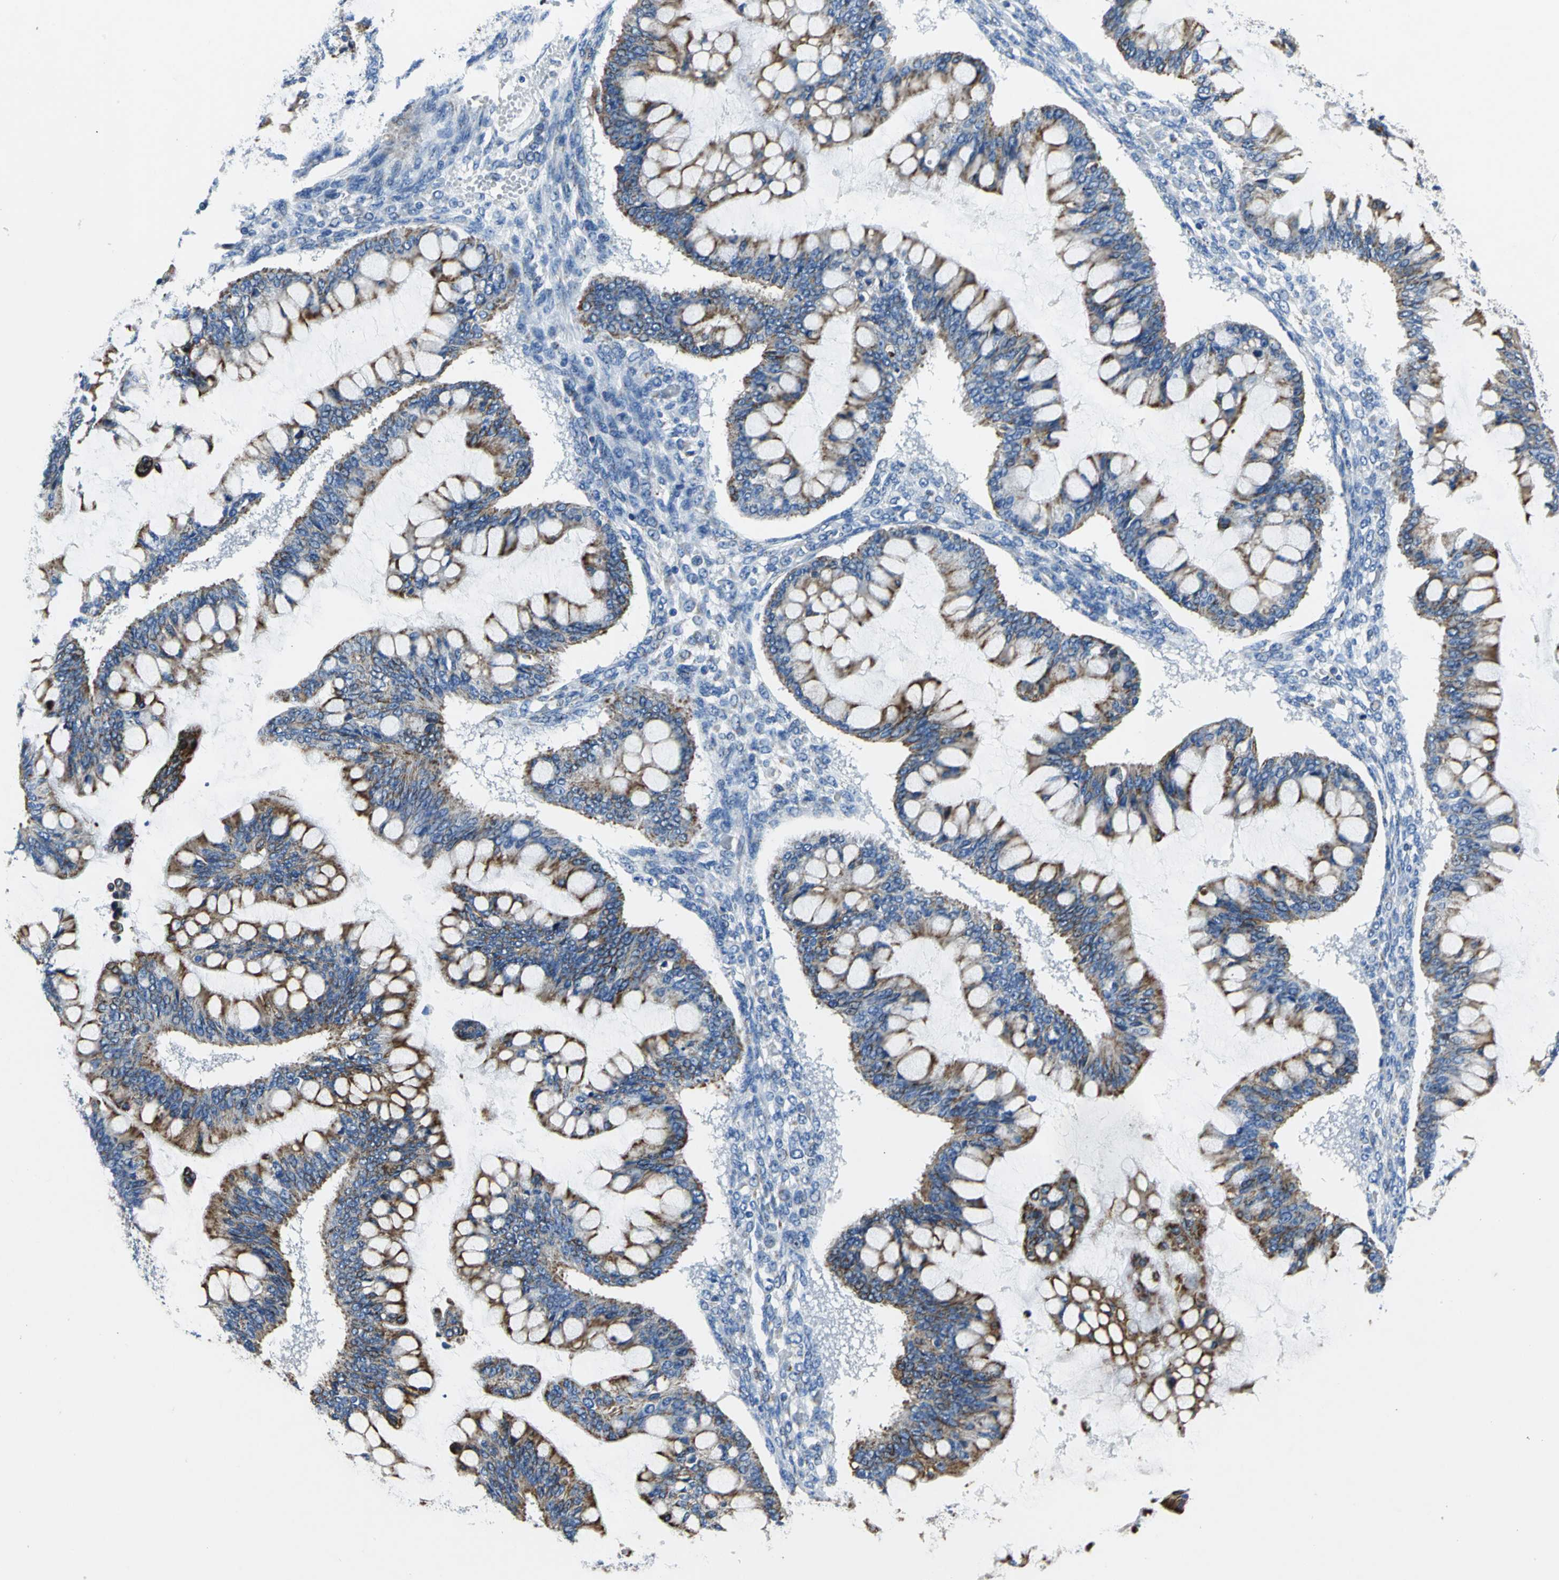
{"staining": {"intensity": "moderate", "quantity": ">75%", "location": "cytoplasmic/membranous"}, "tissue": "ovarian cancer", "cell_type": "Tumor cells", "image_type": "cancer", "snomed": [{"axis": "morphology", "description": "Cystadenocarcinoma, mucinous, NOS"}, {"axis": "topography", "description": "Ovary"}], "caption": "Moderate cytoplasmic/membranous protein expression is seen in approximately >75% of tumor cells in ovarian cancer.", "gene": "IFI6", "patient": {"sex": "female", "age": 73}}